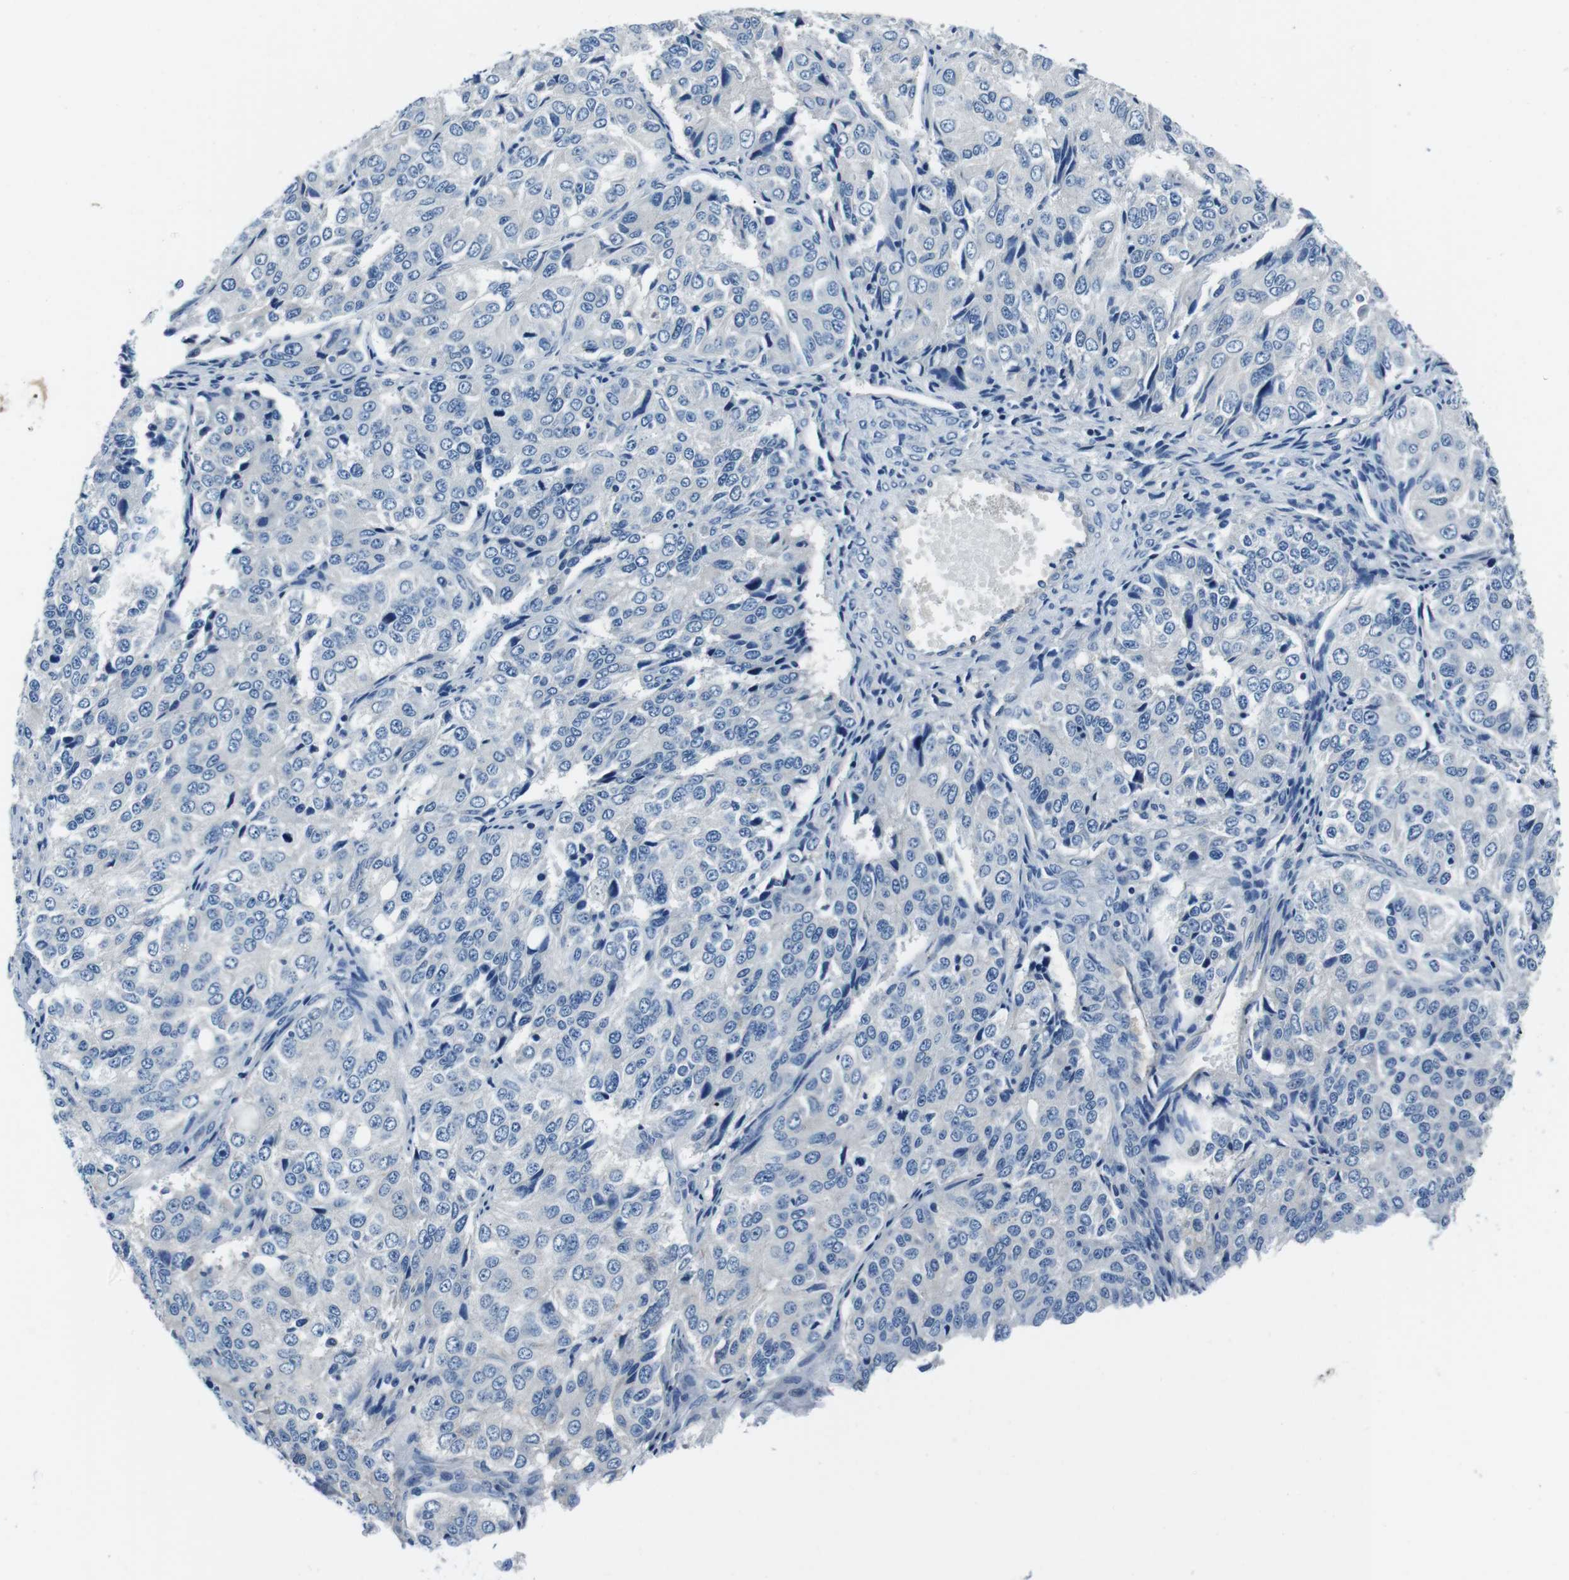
{"staining": {"intensity": "negative", "quantity": "none", "location": "none"}, "tissue": "ovarian cancer", "cell_type": "Tumor cells", "image_type": "cancer", "snomed": [{"axis": "morphology", "description": "Carcinoma, endometroid"}, {"axis": "topography", "description": "Ovary"}], "caption": "This is an IHC micrograph of ovarian cancer (endometroid carcinoma). There is no expression in tumor cells.", "gene": "CASQ1", "patient": {"sex": "female", "age": 51}}